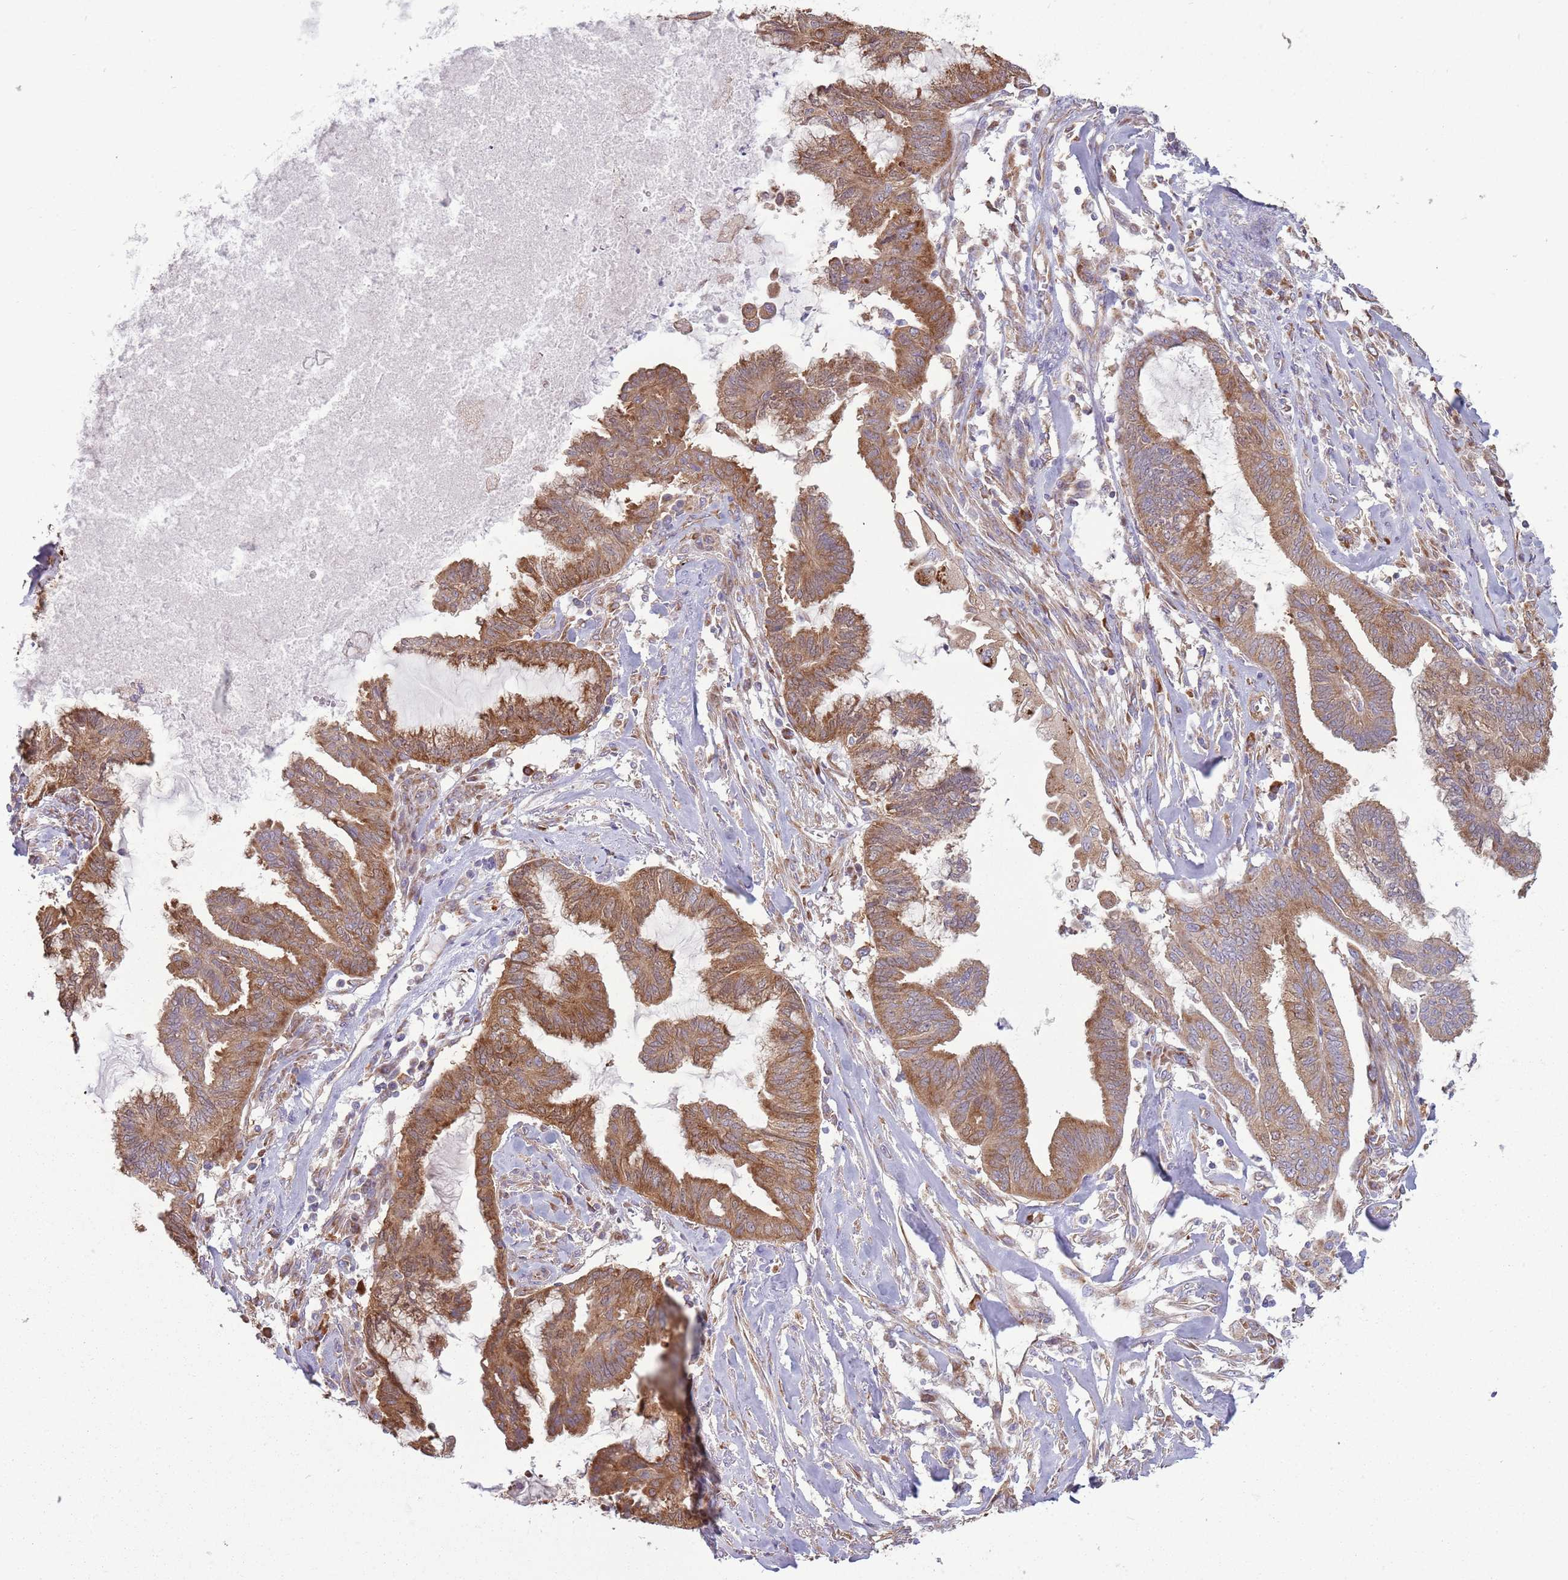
{"staining": {"intensity": "moderate", "quantity": ">75%", "location": "cytoplasmic/membranous"}, "tissue": "endometrial cancer", "cell_type": "Tumor cells", "image_type": "cancer", "snomed": [{"axis": "morphology", "description": "Adenocarcinoma, NOS"}, {"axis": "topography", "description": "Endometrium"}], "caption": "Human endometrial cancer (adenocarcinoma) stained with a brown dye reveals moderate cytoplasmic/membranous positive expression in approximately >75% of tumor cells.", "gene": "RPL17-C18orf32", "patient": {"sex": "female", "age": 86}}